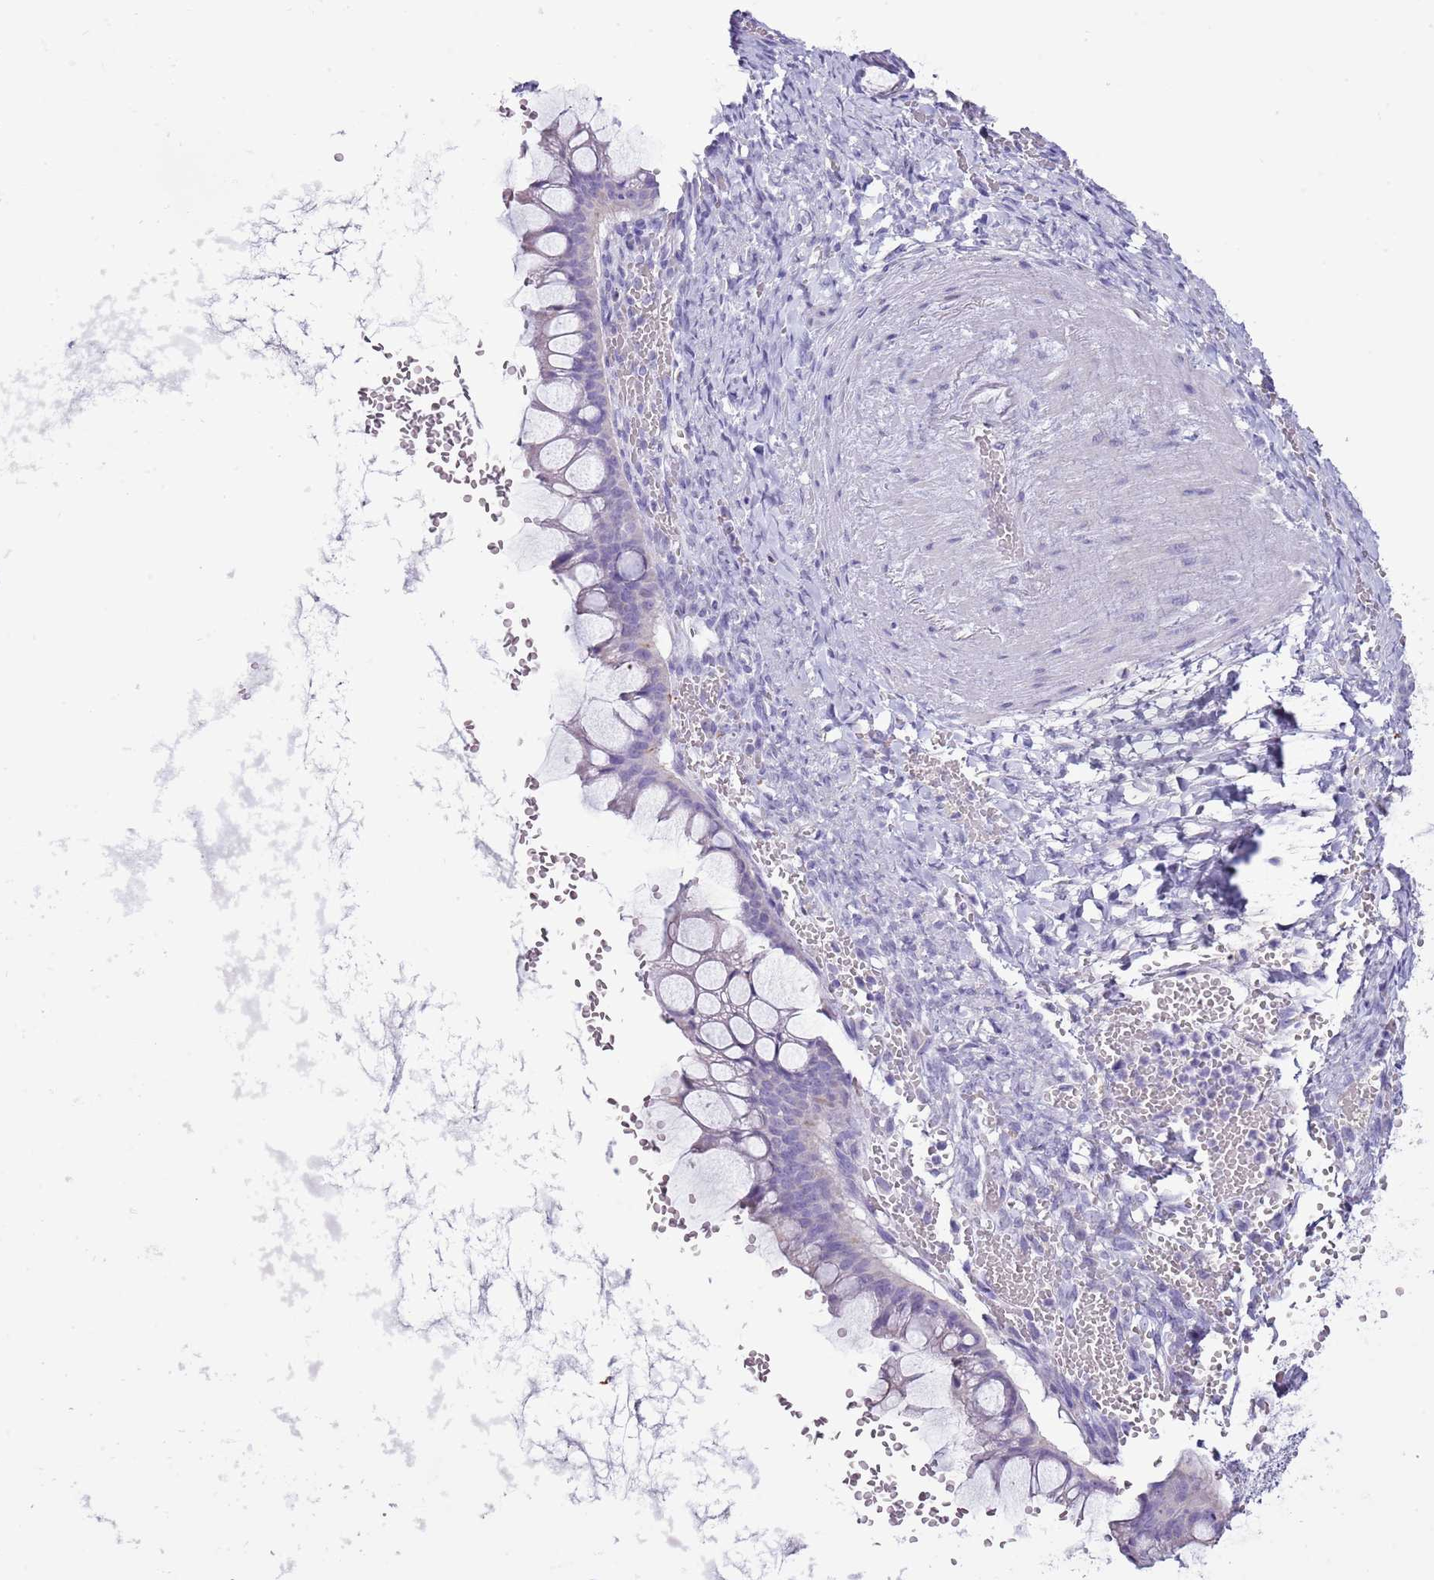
{"staining": {"intensity": "negative", "quantity": "none", "location": "none"}, "tissue": "ovarian cancer", "cell_type": "Tumor cells", "image_type": "cancer", "snomed": [{"axis": "morphology", "description": "Cystadenocarcinoma, mucinous, NOS"}, {"axis": "topography", "description": "Ovary"}], "caption": "Immunohistochemistry of mucinous cystadenocarcinoma (ovarian) demonstrates no staining in tumor cells.", "gene": "SLC23A1", "patient": {"sex": "female", "age": 73}}